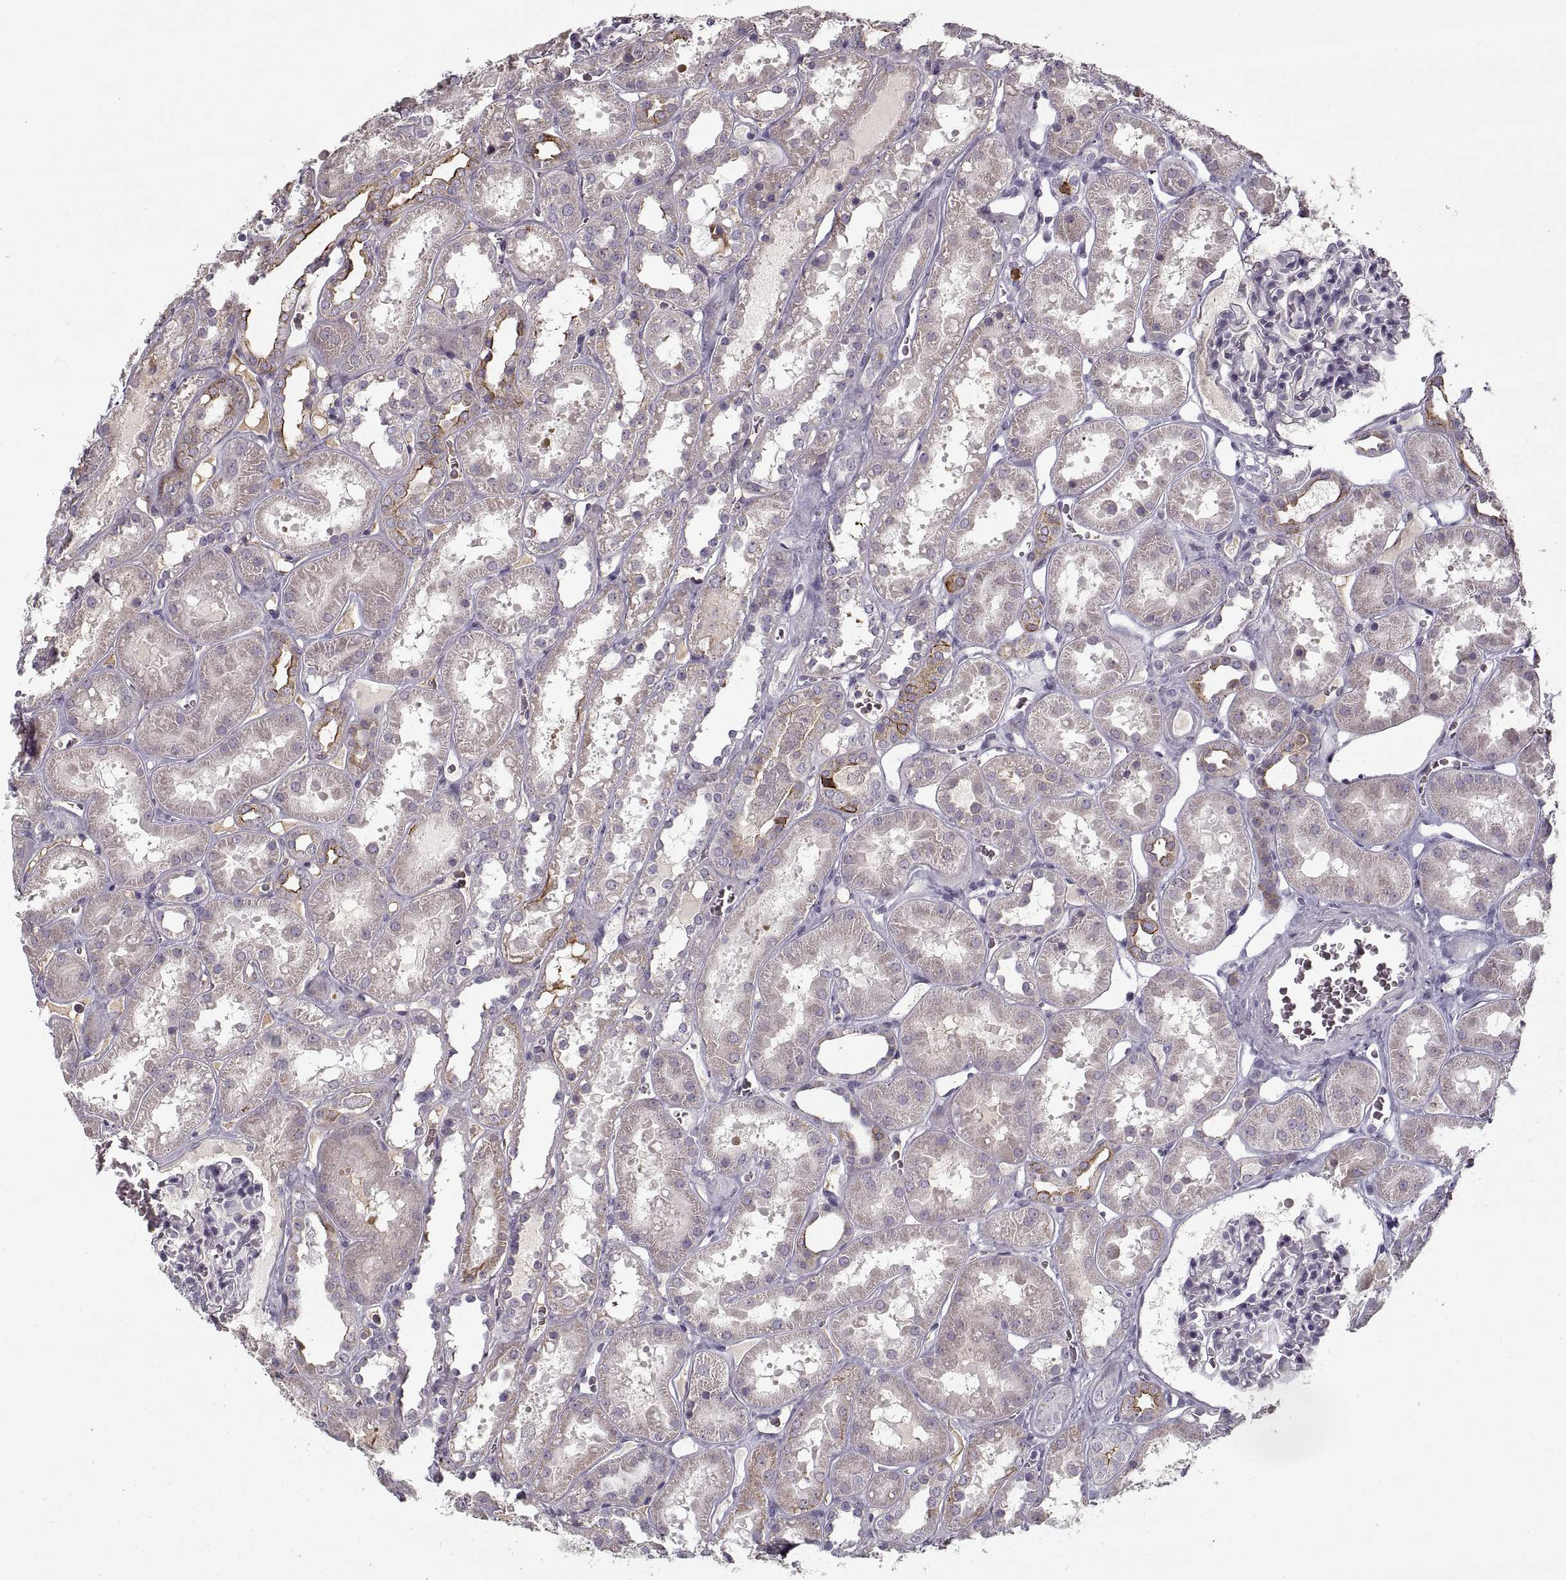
{"staining": {"intensity": "negative", "quantity": "none", "location": "none"}, "tissue": "kidney", "cell_type": "Cells in glomeruli", "image_type": "normal", "snomed": [{"axis": "morphology", "description": "Normal tissue, NOS"}, {"axis": "topography", "description": "Kidney"}], "caption": "Immunohistochemistry histopathology image of normal kidney stained for a protein (brown), which shows no staining in cells in glomeruli. (DAB (3,3'-diaminobenzidine) immunohistochemistry (IHC) visualized using brightfield microscopy, high magnification).", "gene": "GAD2", "patient": {"sex": "female", "age": 41}}